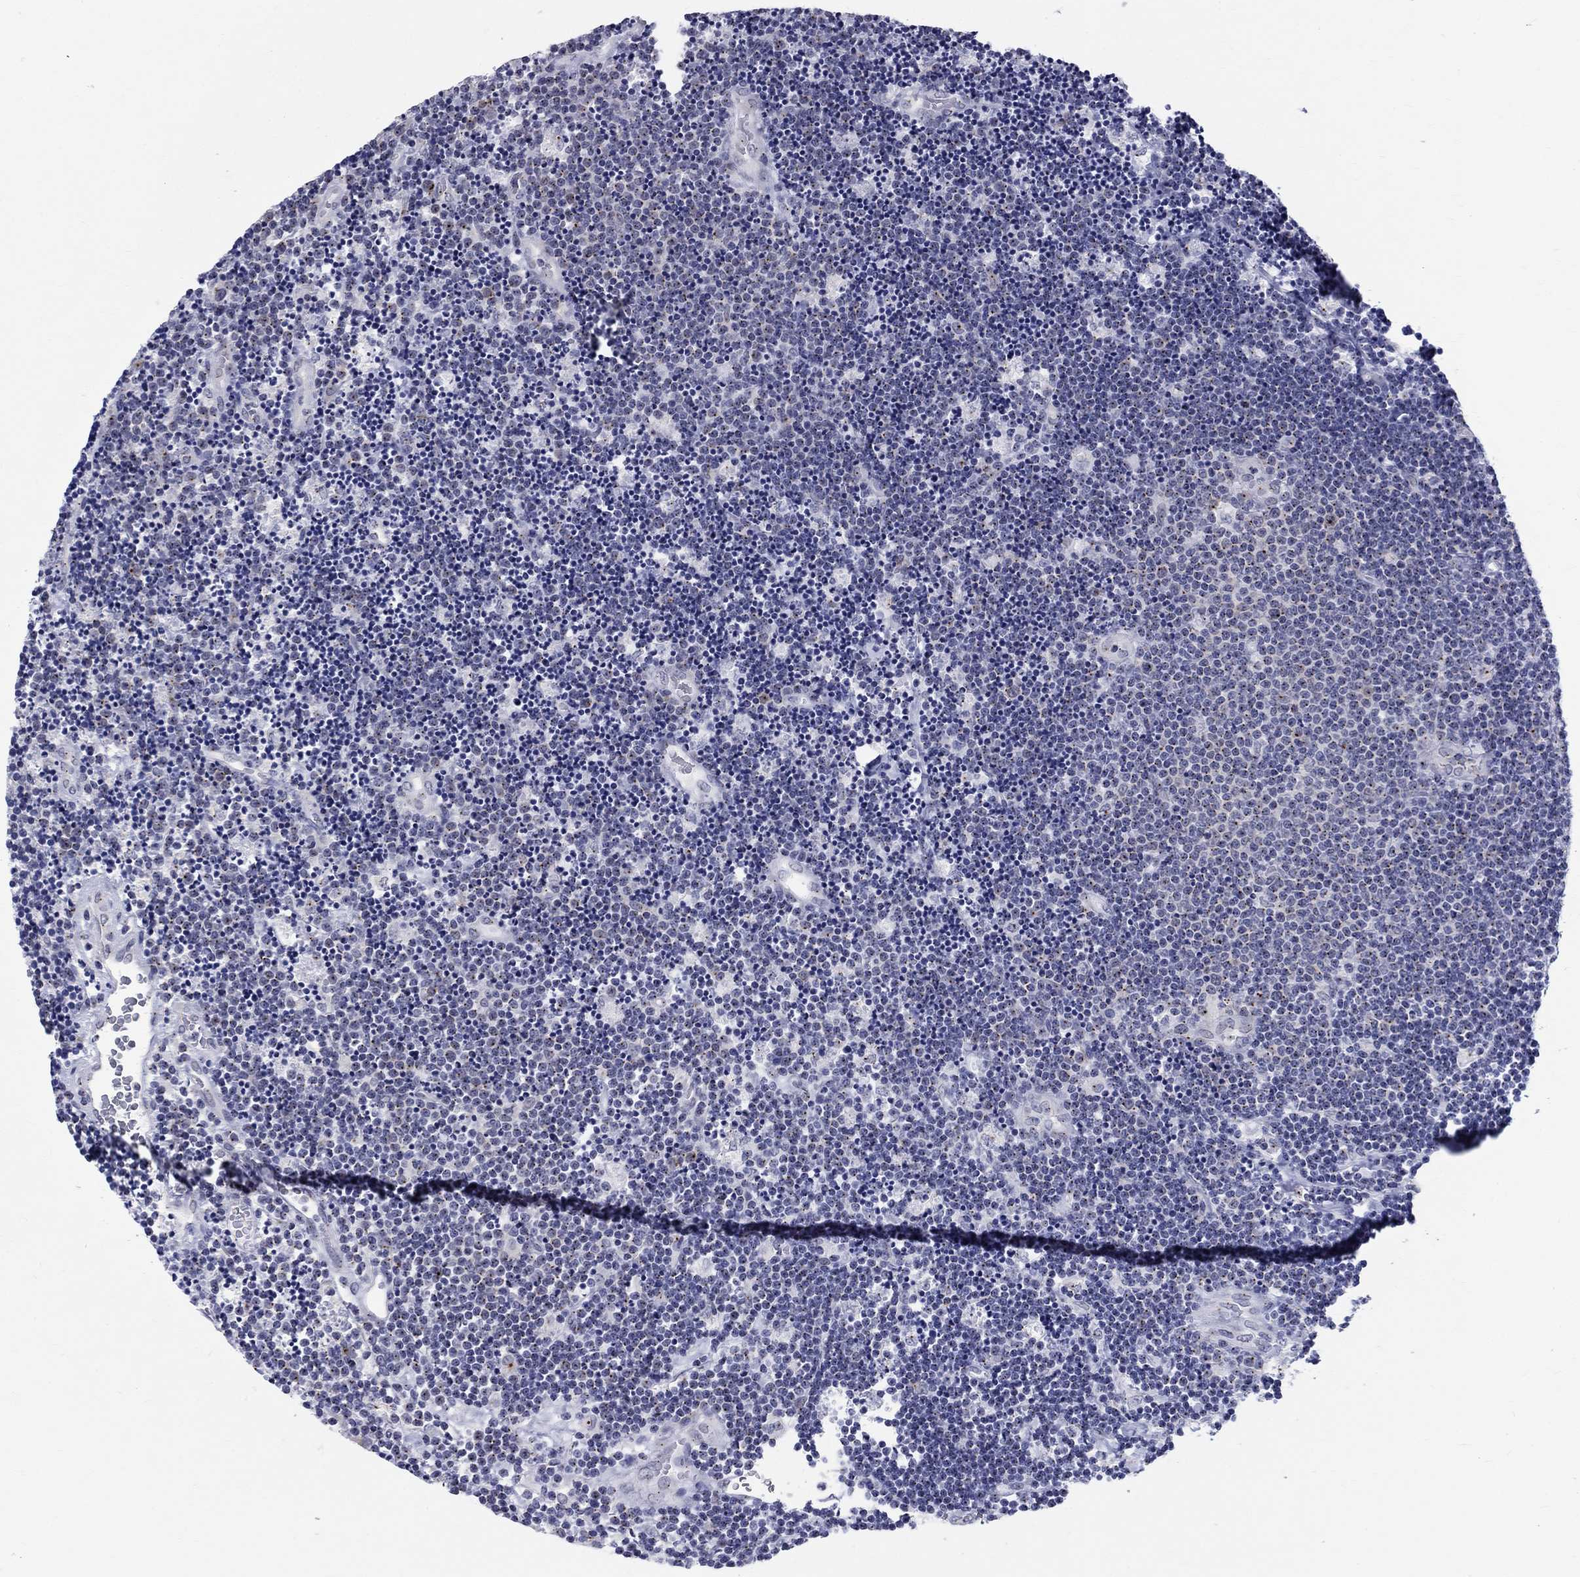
{"staining": {"intensity": "weak", "quantity": ">75%", "location": "cytoplasmic/membranous"}, "tissue": "lymphoma", "cell_type": "Tumor cells", "image_type": "cancer", "snomed": [{"axis": "morphology", "description": "Malignant lymphoma, non-Hodgkin's type, Low grade"}, {"axis": "topography", "description": "Brain"}], "caption": "Immunohistochemical staining of lymphoma exhibits low levels of weak cytoplasmic/membranous protein expression in about >75% of tumor cells.", "gene": "CEP43", "patient": {"sex": "female", "age": 66}}